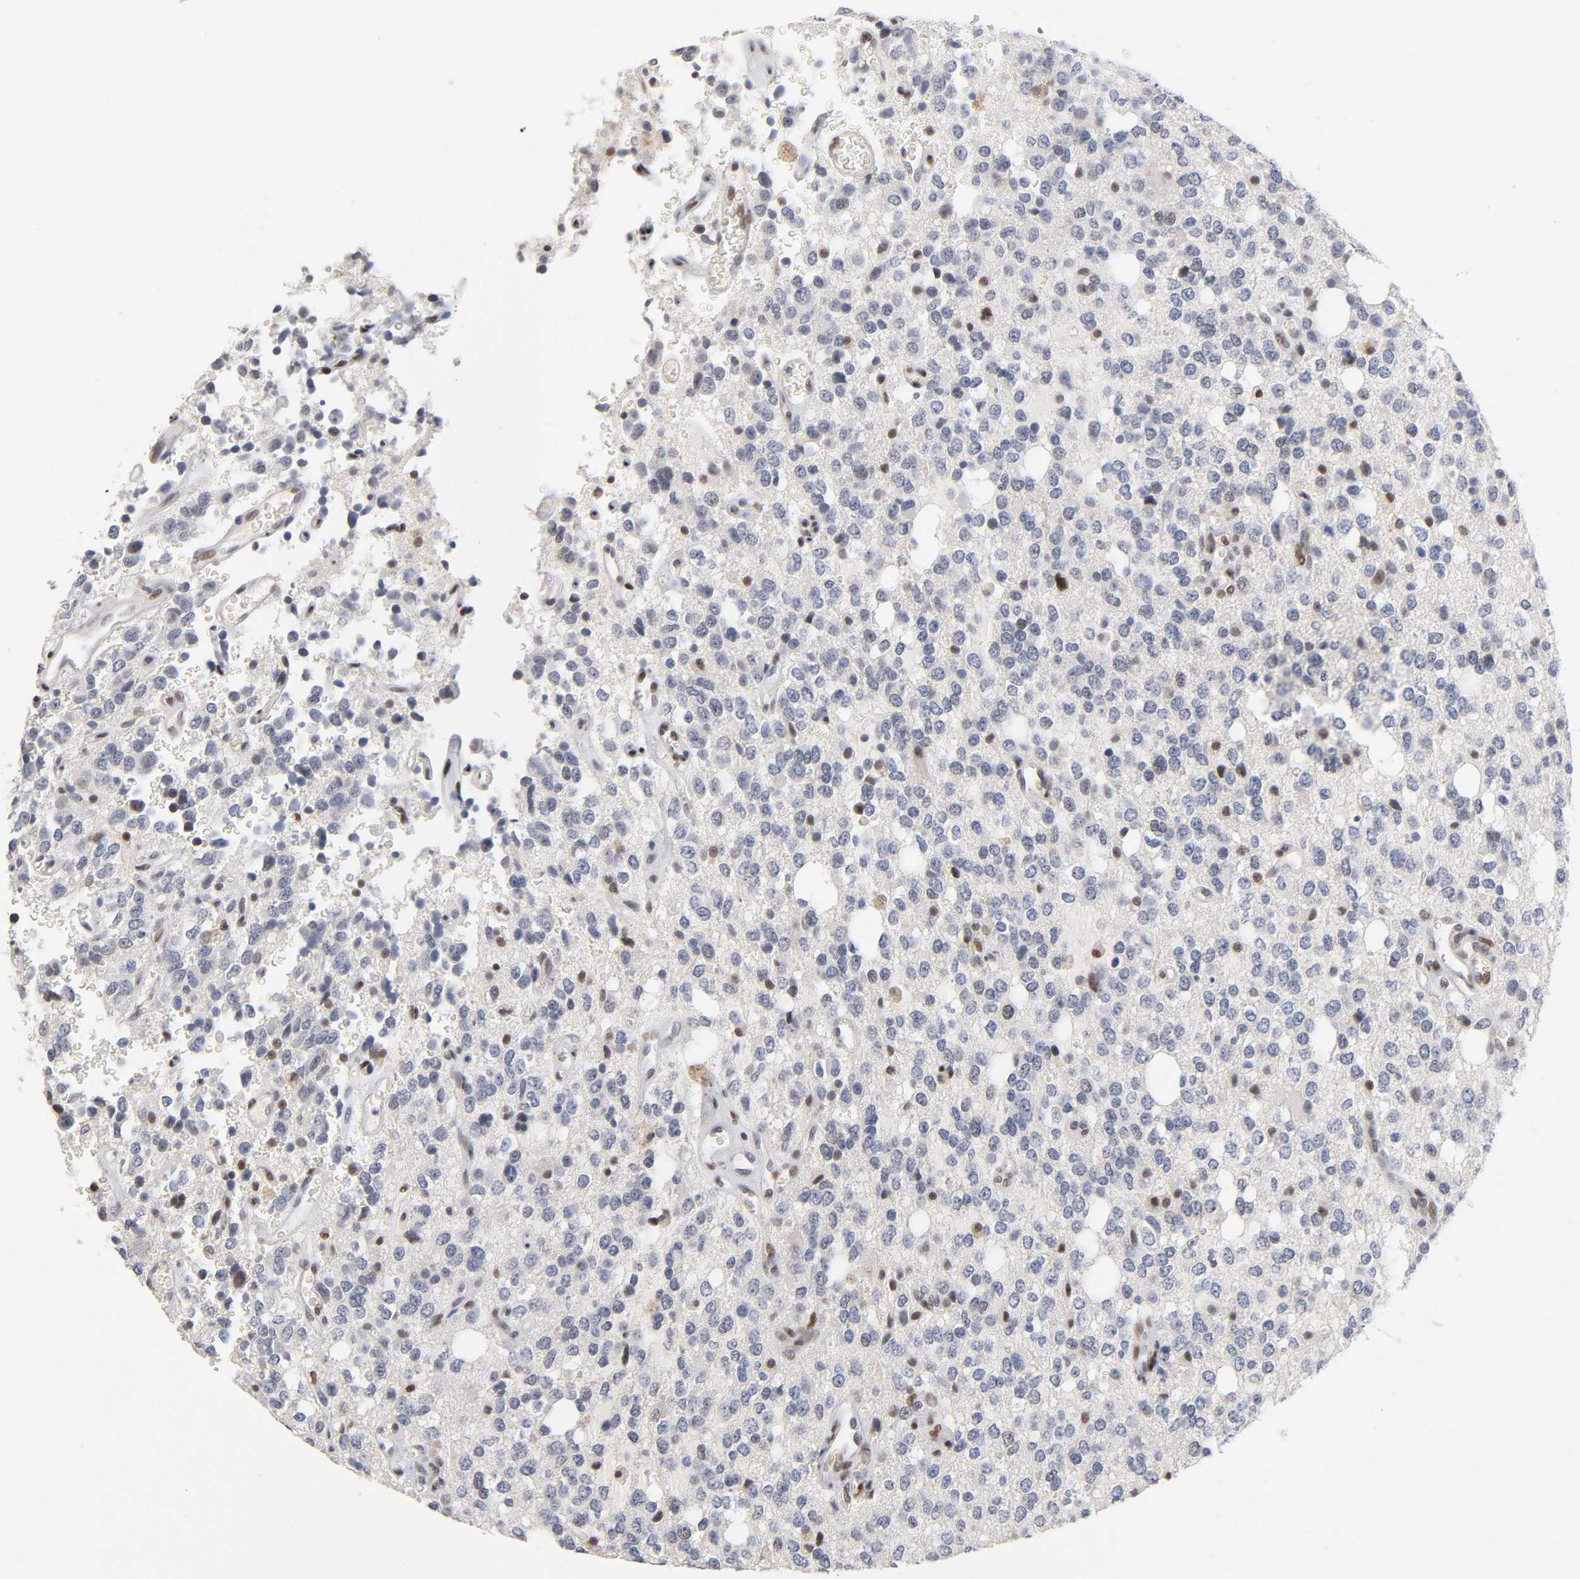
{"staining": {"intensity": "strong", "quantity": "25%-75%", "location": "nuclear"}, "tissue": "glioma", "cell_type": "Tumor cells", "image_type": "cancer", "snomed": [{"axis": "morphology", "description": "Glioma, malignant, High grade"}, {"axis": "topography", "description": "Brain"}], "caption": "This micrograph displays IHC staining of malignant high-grade glioma, with high strong nuclear positivity in approximately 25%-75% of tumor cells.", "gene": "SP3", "patient": {"sex": "male", "age": 47}}